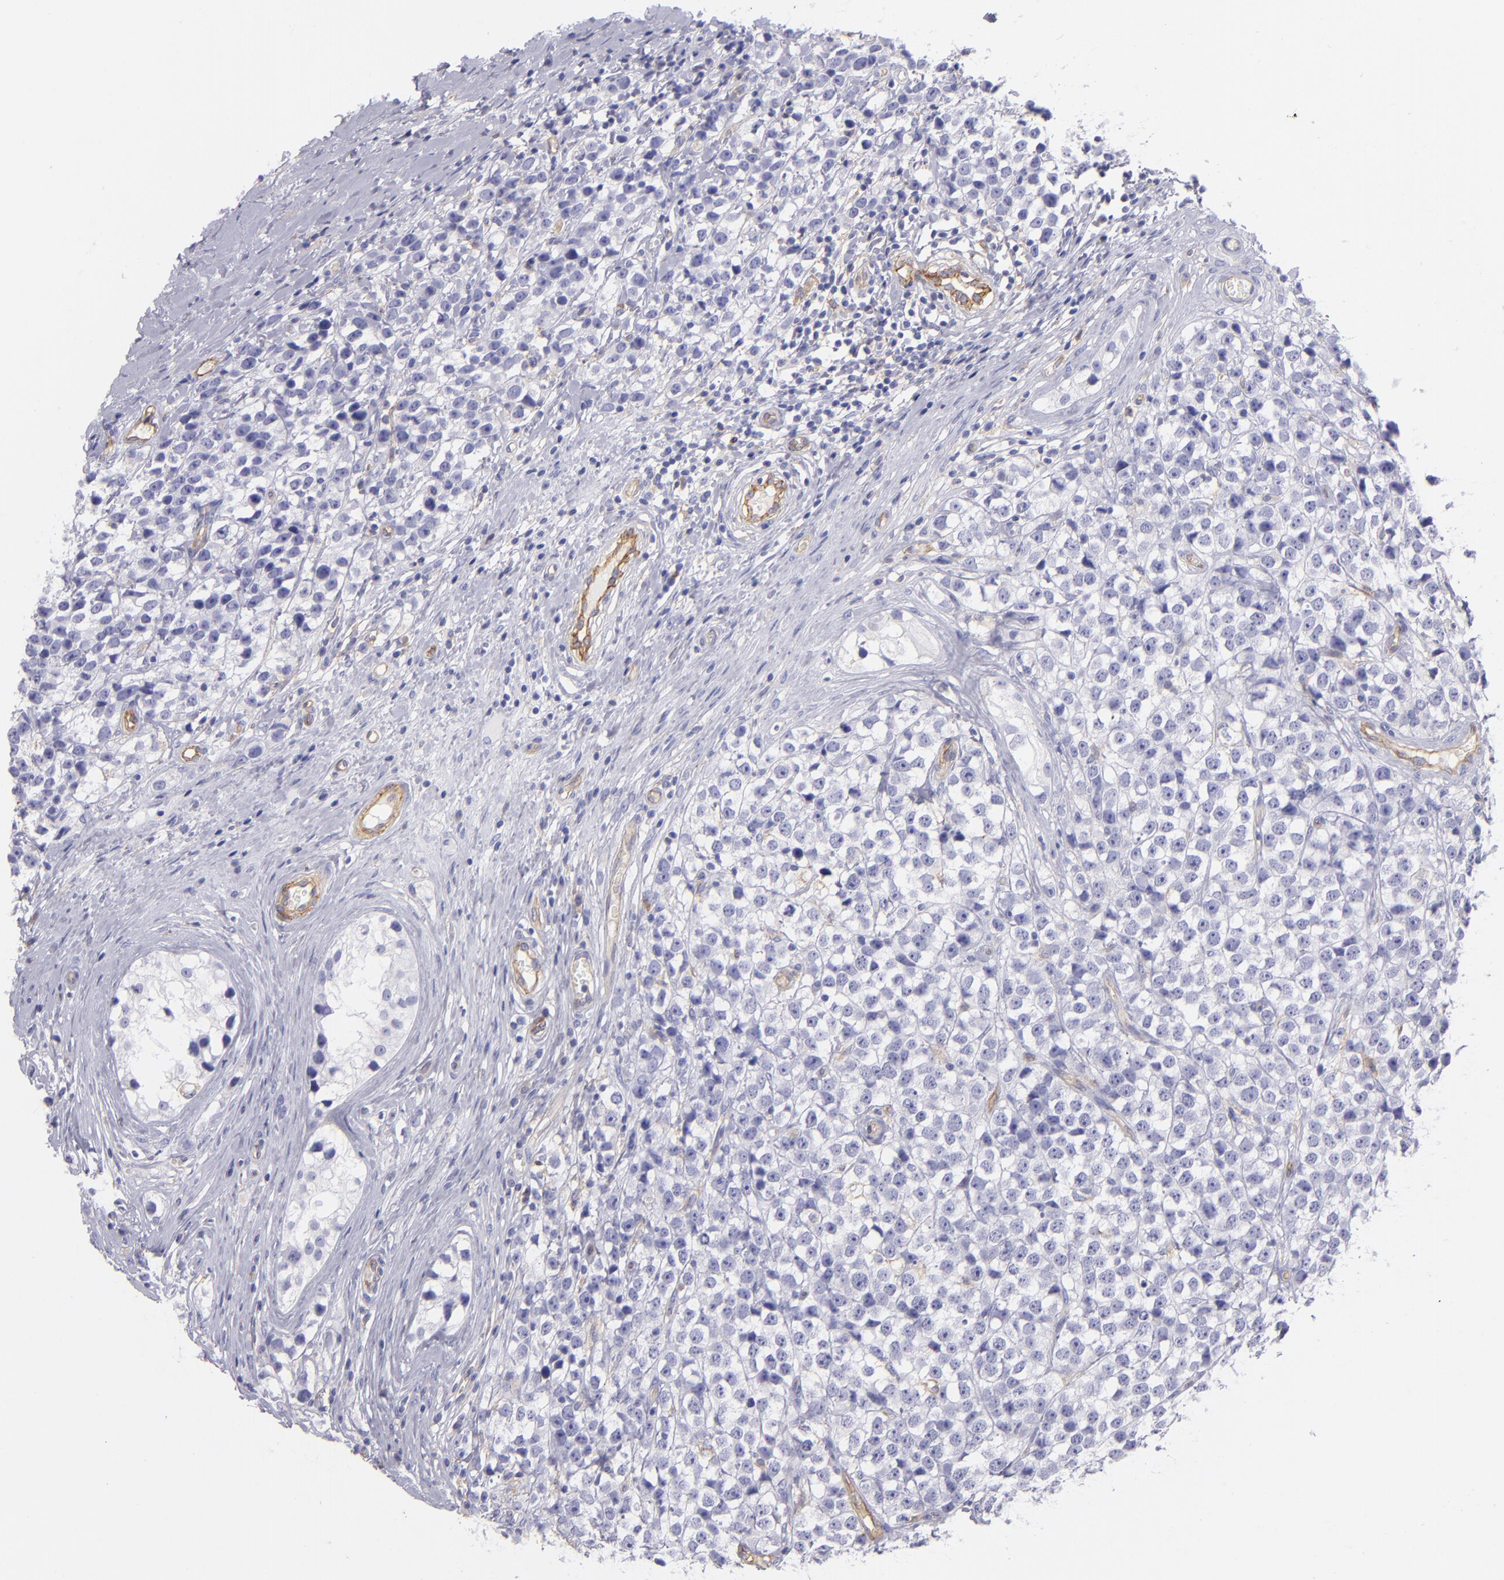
{"staining": {"intensity": "negative", "quantity": "none", "location": "none"}, "tissue": "testis cancer", "cell_type": "Tumor cells", "image_type": "cancer", "snomed": [{"axis": "morphology", "description": "Seminoma, NOS"}, {"axis": "topography", "description": "Testis"}], "caption": "DAB immunohistochemical staining of testis cancer (seminoma) exhibits no significant expression in tumor cells.", "gene": "ENTPD1", "patient": {"sex": "male", "age": 25}}